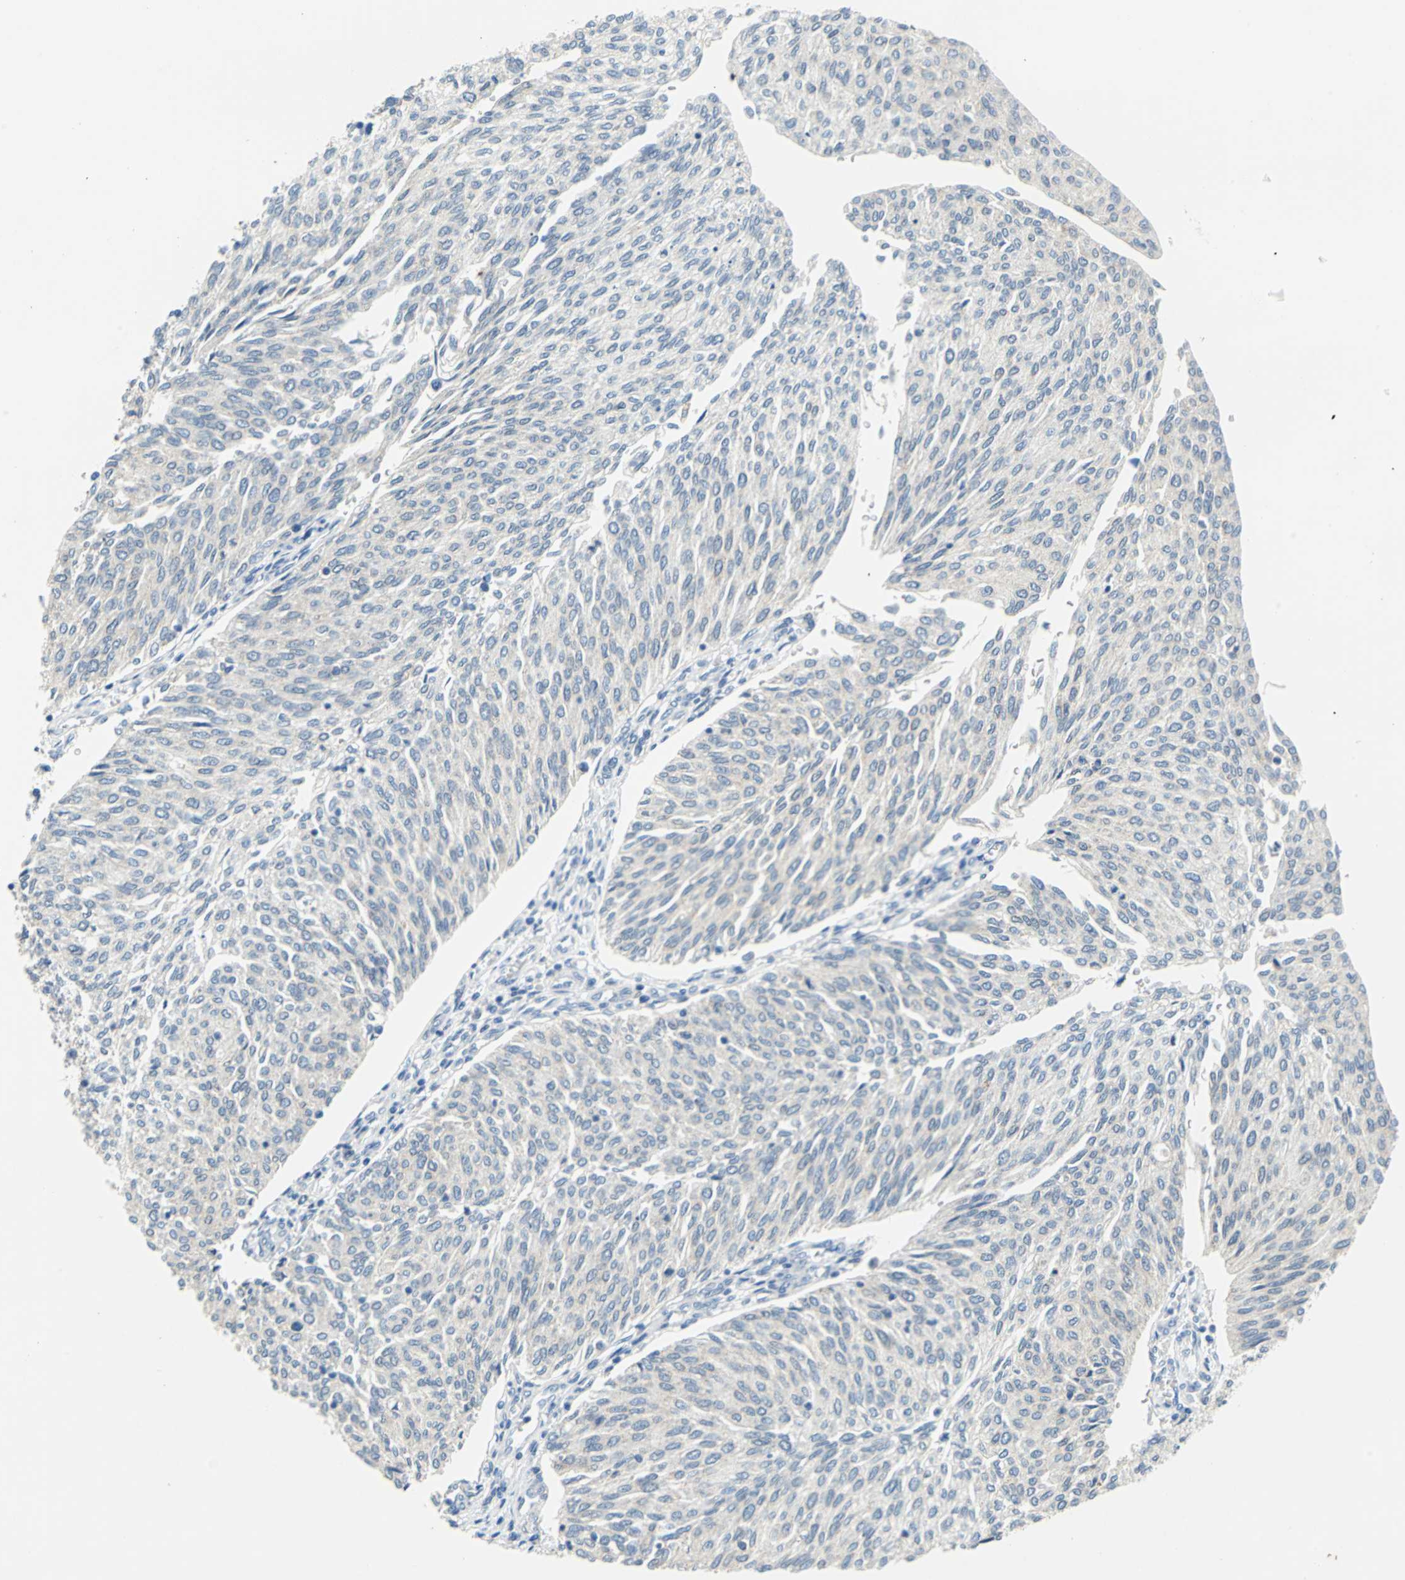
{"staining": {"intensity": "negative", "quantity": "none", "location": "none"}, "tissue": "urothelial cancer", "cell_type": "Tumor cells", "image_type": "cancer", "snomed": [{"axis": "morphology", "description": "Urothelial carcinoma, Low grade"}, {"axis": "topography", "description": "Urinary bladder"}], "caption": "A photomicrograph of human urothelial cancer is negative for staining in tumor cells. (Brightfield microscopy of DAB immunohistochemistry at high magnification).", "gene": "TEX264", "patient": {"sex": "female", "age": 79}}